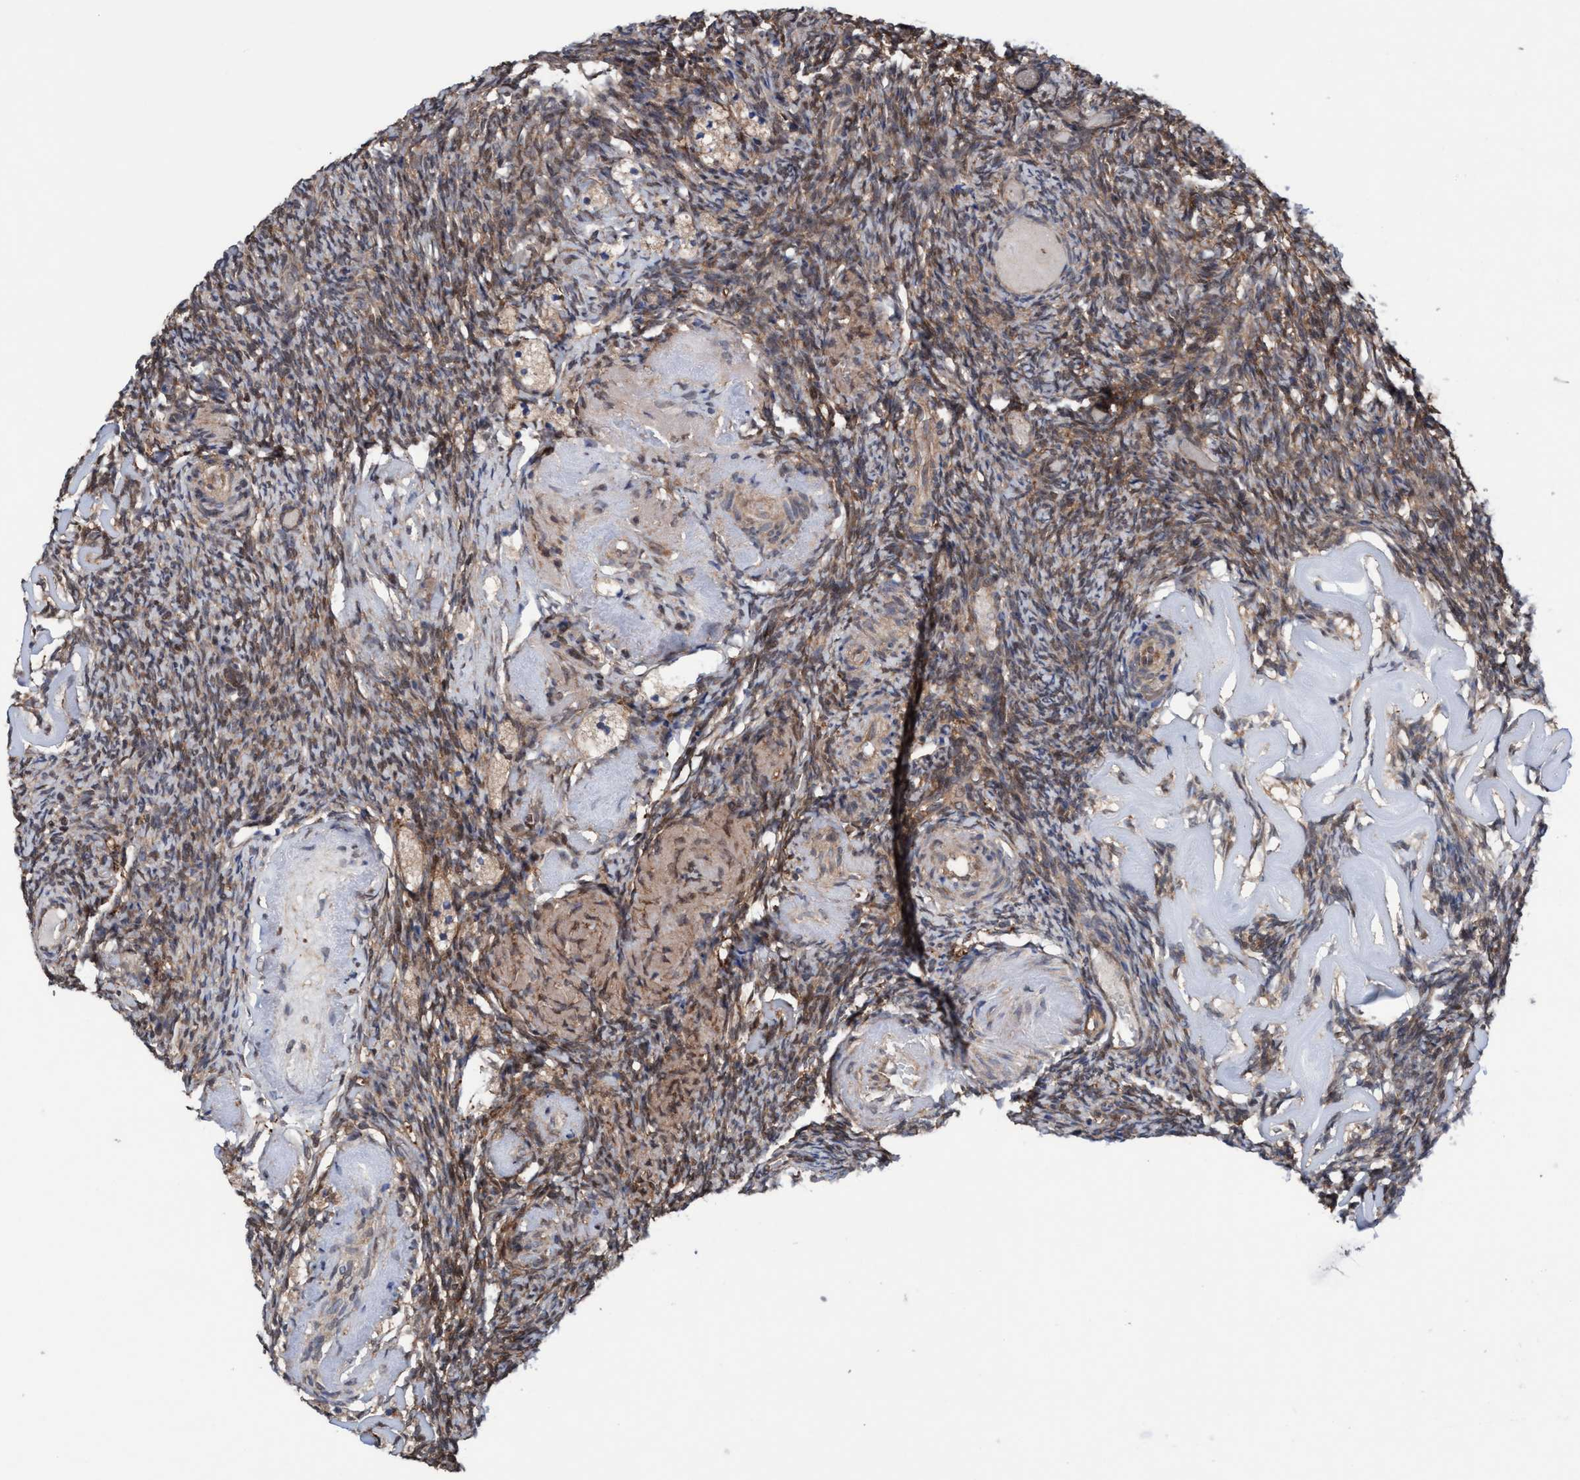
{"staining": {"intensity": "moderate", "quantity": ">75%", "location": "cytoplasmic/membranous,nuclear"}, "tissue": "ovary", "cell_type": "Follicle cells", "image_type": "normal", "snomed": [{"axis": "morphology", "description": "Normal tissue, NOS"}, {"axis": "topography", "description": "Ovary"}], "caption": "Ovary was stained to show a protein in brown. There is medium levels of moderate cytoplasmic/membranous,nuclear positivity in approximately >75% of follicle cells. The protein of interest is stained brown, and the nuclei are stained in blue (DAB IHC with brightfield microscopy, high magnification).", "gene": "GLOD4", "patient": {"sex": "female", "age": 60}}